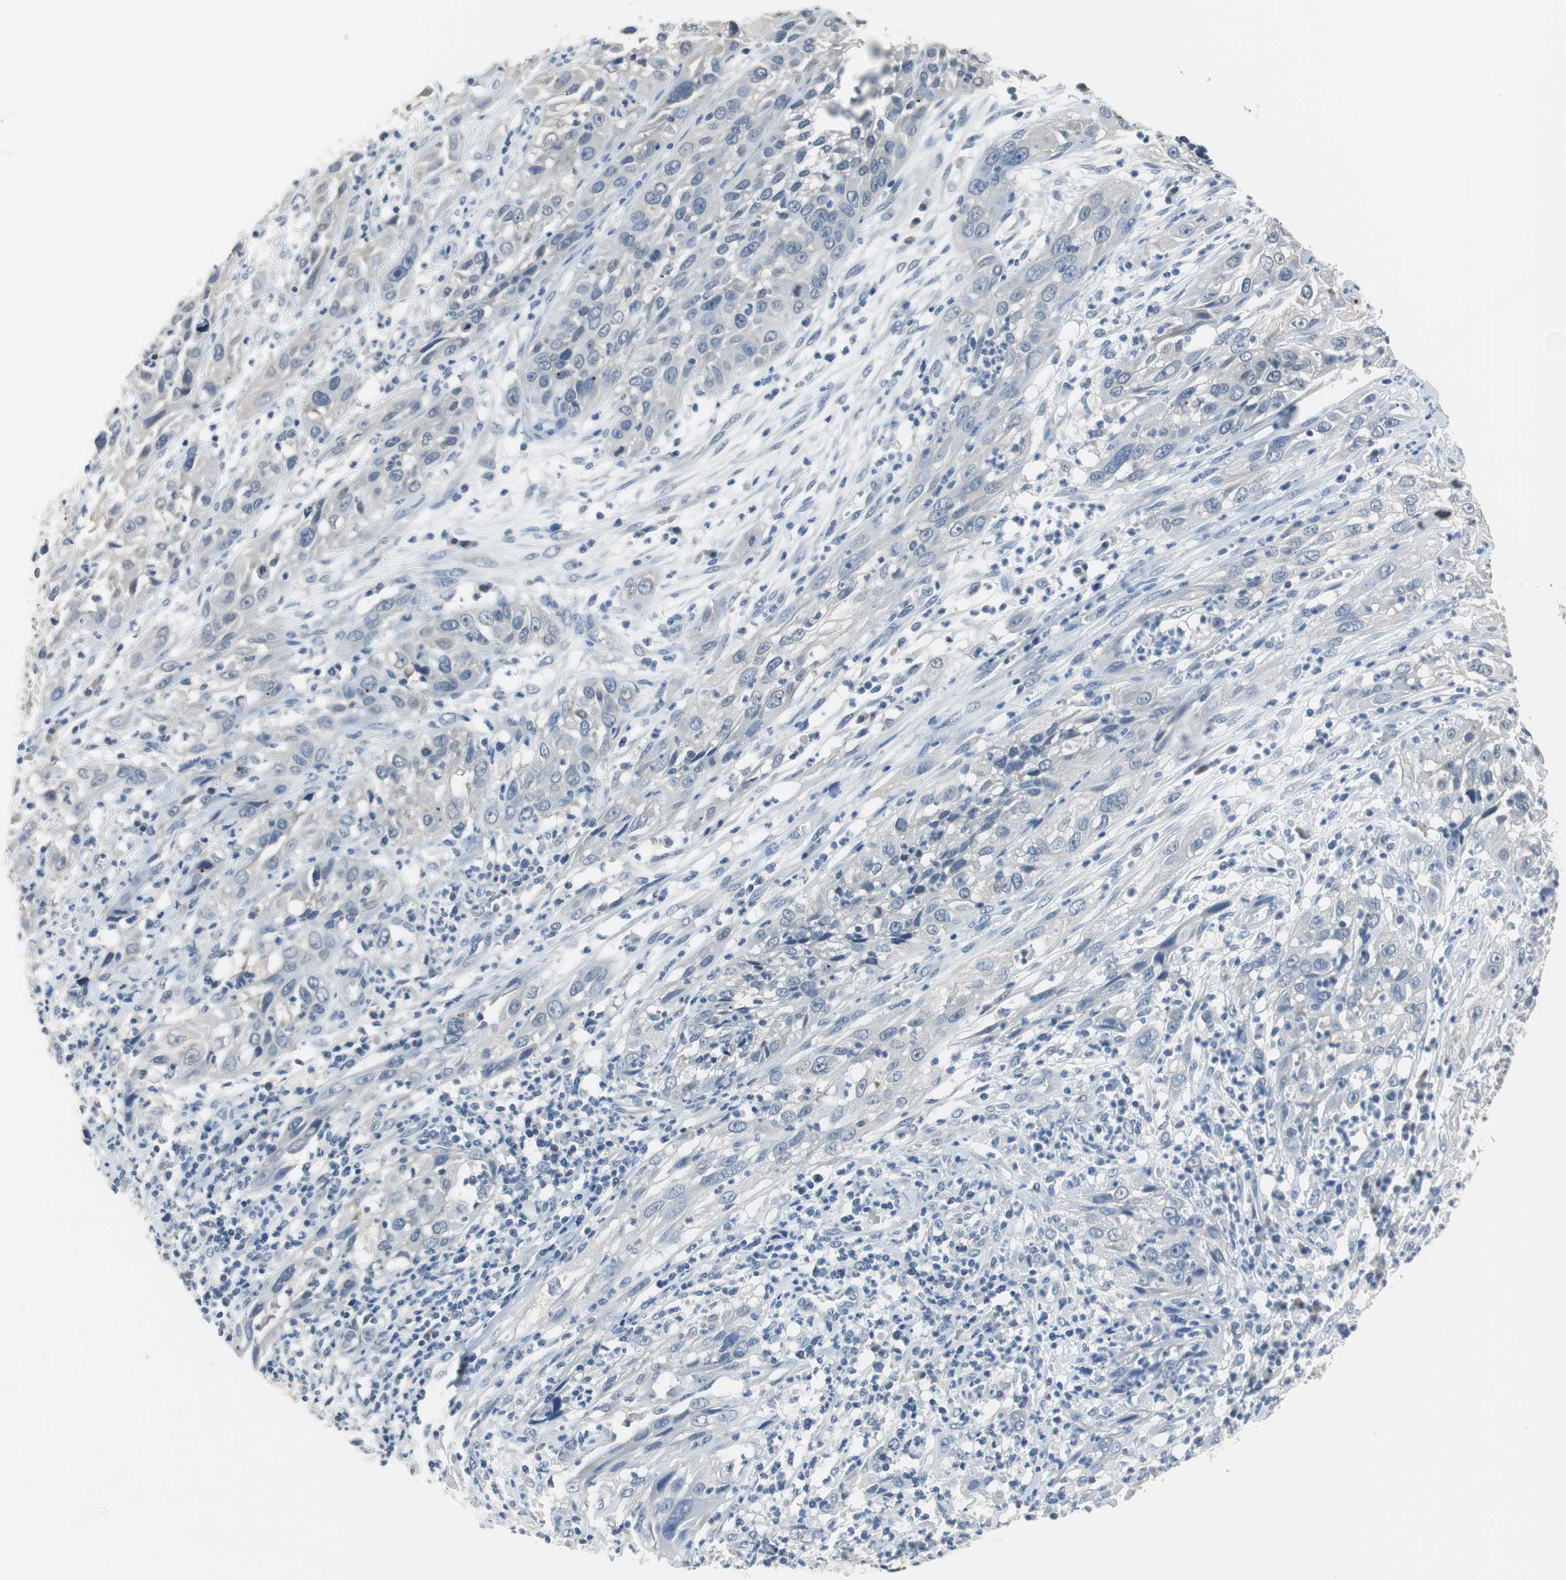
{"staining": {"intensity": "negative", "quantity": "none", "location": "none"}, "tissue": "cervical cancer", "cell_type": "Tumor cells", "image_type": "cancer", "snomed": [{"axis": "morphology", "description": "Squamous cell carcinoma, NOS"}, {"axis": "topography", "description": "Cervix"}], "caption": "IHC micrograph of human cervical cancer stained for a protein (brown), which reveals no positivity in tumor cells.", "gene": "MUC7", "patient": {"sex": "female", "age": 32}}